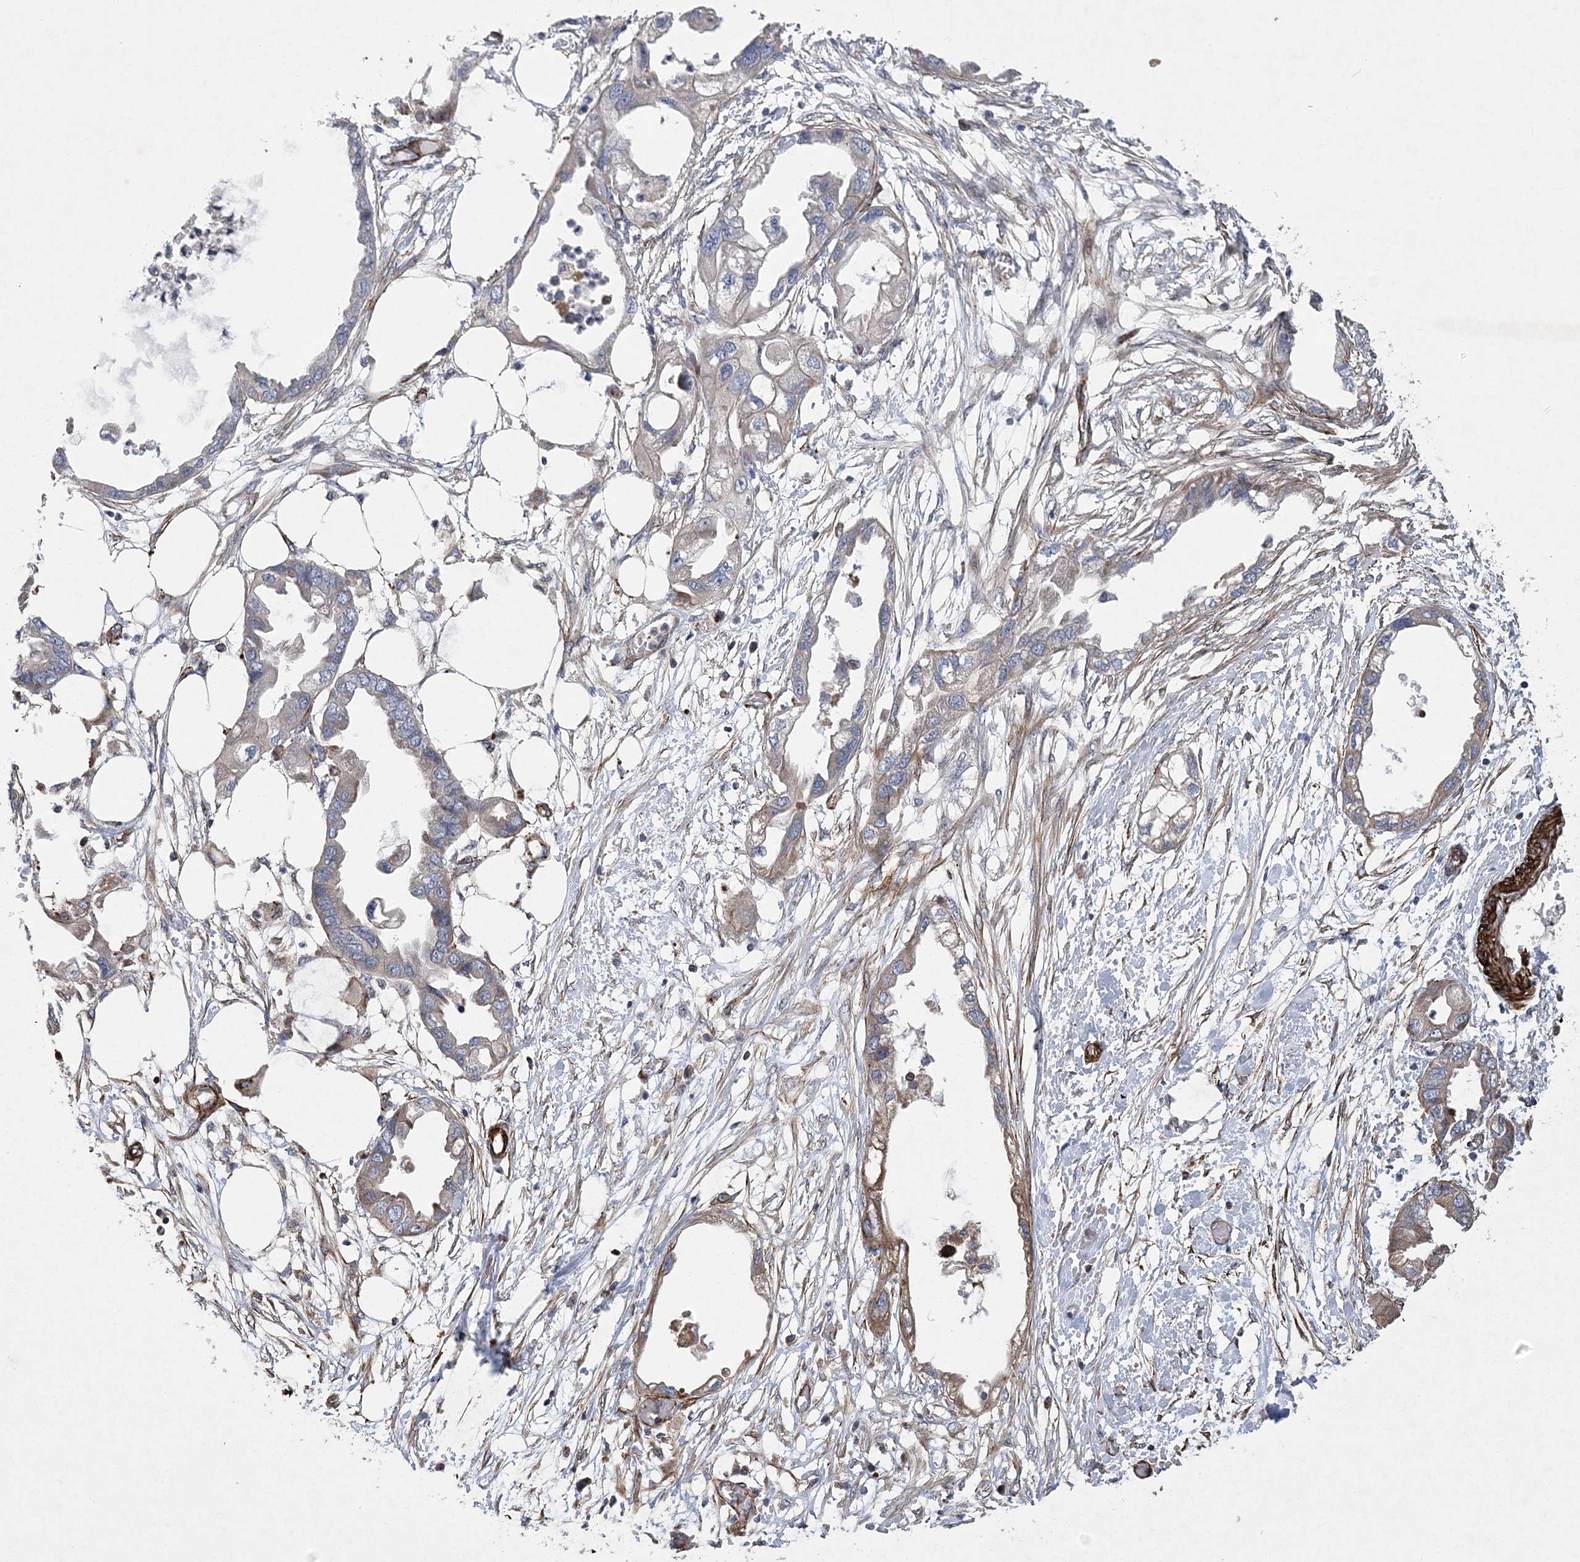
{"staining": {"intensity": "moderate", "quantity": "<25%", "location": "cytoplasmic/membranous"}, "tissue": "endometrial cancer", "cell_type": "Tumor cells", "image_type": "cancer", "snomed": [{"axis": "morphology", "description": "Adenocarcinoma, NOS"}, {"axis": "morphology", "description": "Adenocarcinoma, metastatic, NOS"}, {"axis": "topography", "description": "Adipose tissue"}, {"axis": "topography", "description": "Endometrium"}], "caption": "Endometrial adenocarcinoma stained with a brown dye demonstrates moderate cytoplasmic/membranous positive expression in approximately <25% of tumor cells.", "gene": "ARSJ", "patient": {"sex": "female", "age": 67}}